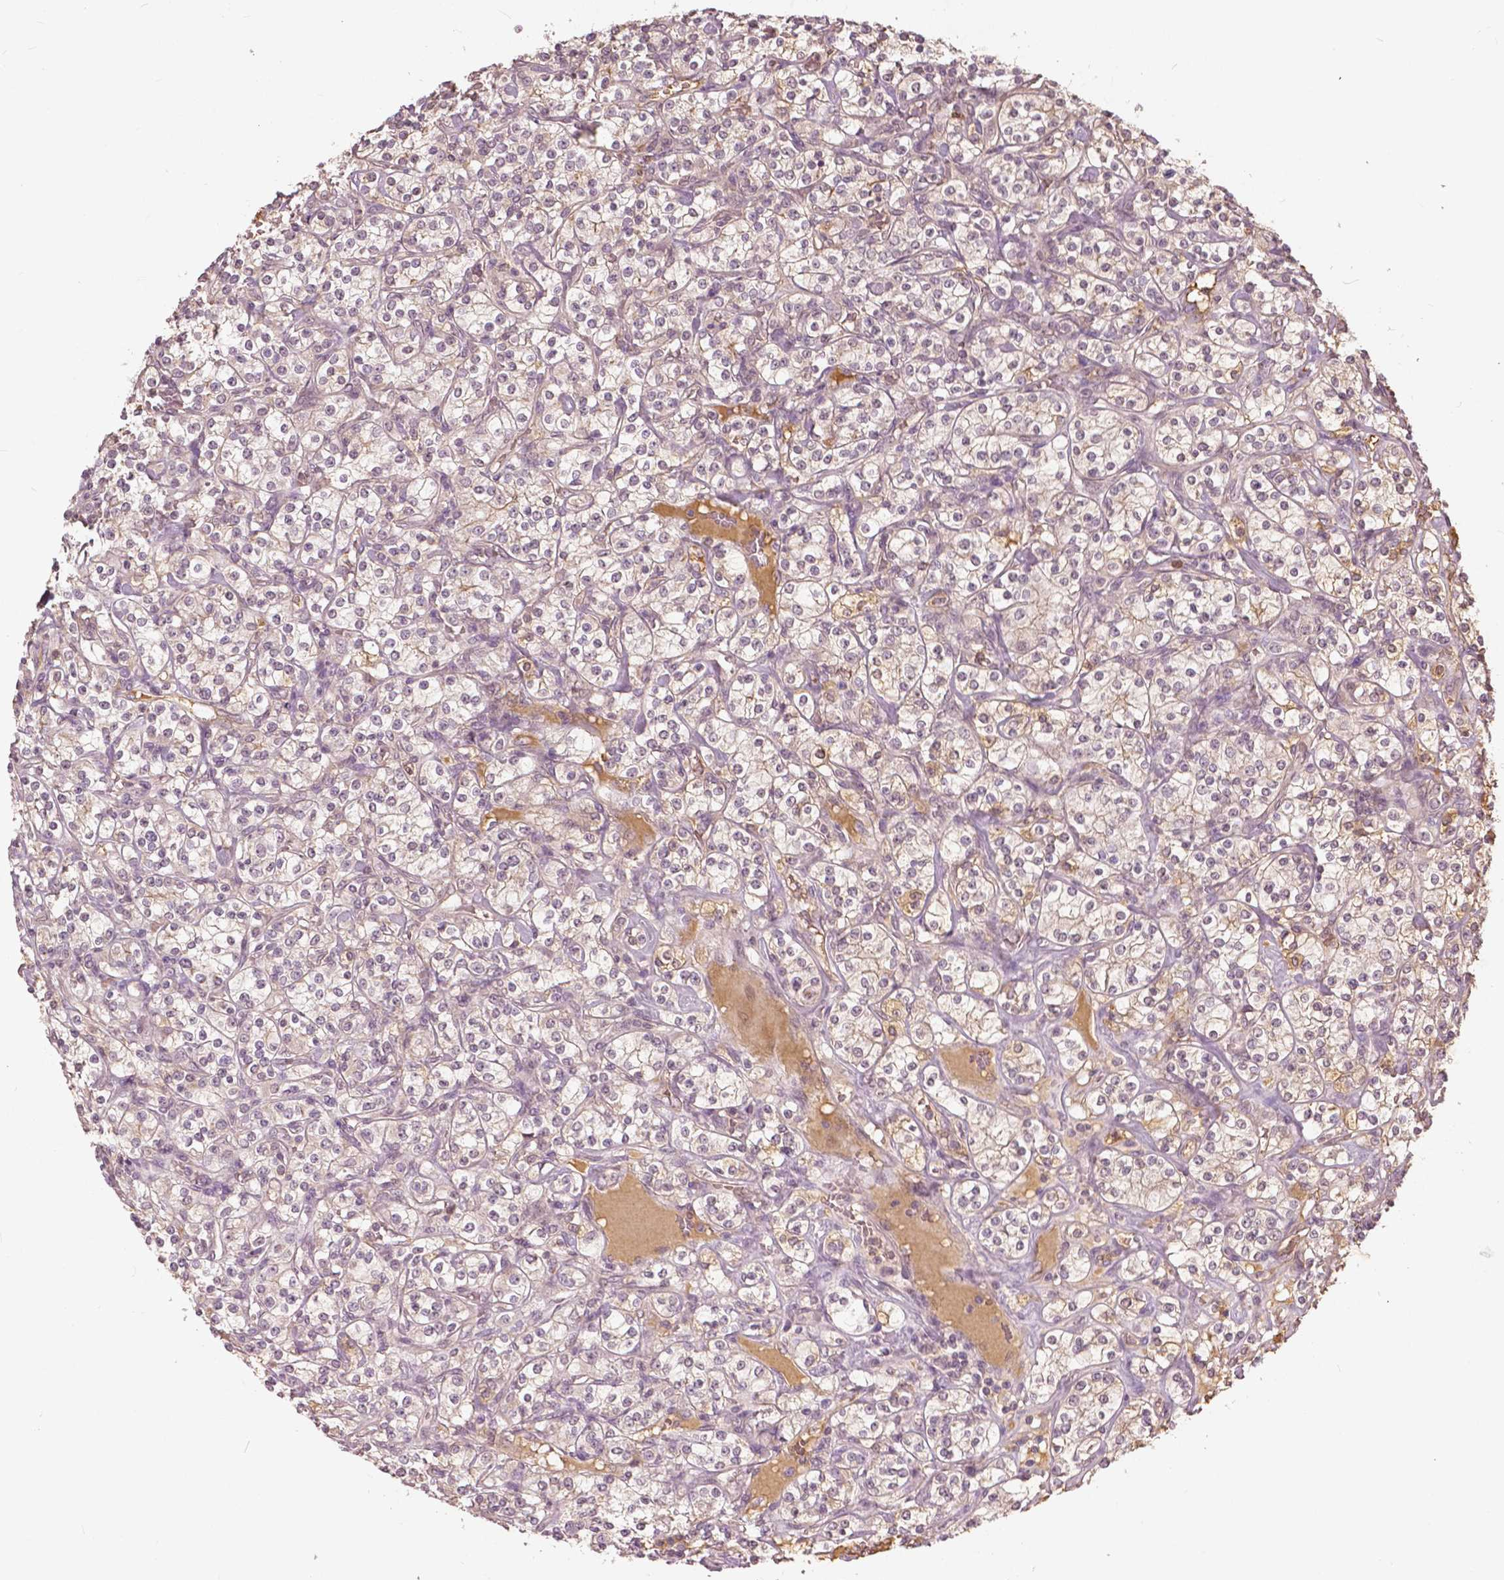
{"staining": {"intensity": "weak", "quantity": "<25%", "location": "cytoplasmic/membranous"}, "tissue": "renal cancer", "cell_type": "Tumor cells", "image_type": "cancer", "snomed": [{"axis": "morphology", "description": "Adenocarcinoma, NOS"}, {"axis": "topography", "description": "Kidney"}], "caption": "Immunohistochemical staining of human renal cancer shows no significant expression in tumor cells. (Immunohistochemistry (ihc), brightfield microscopy, high magnification).", "gene": "ANGPTL4", "patient": {"sex": "male", "age": 77}}